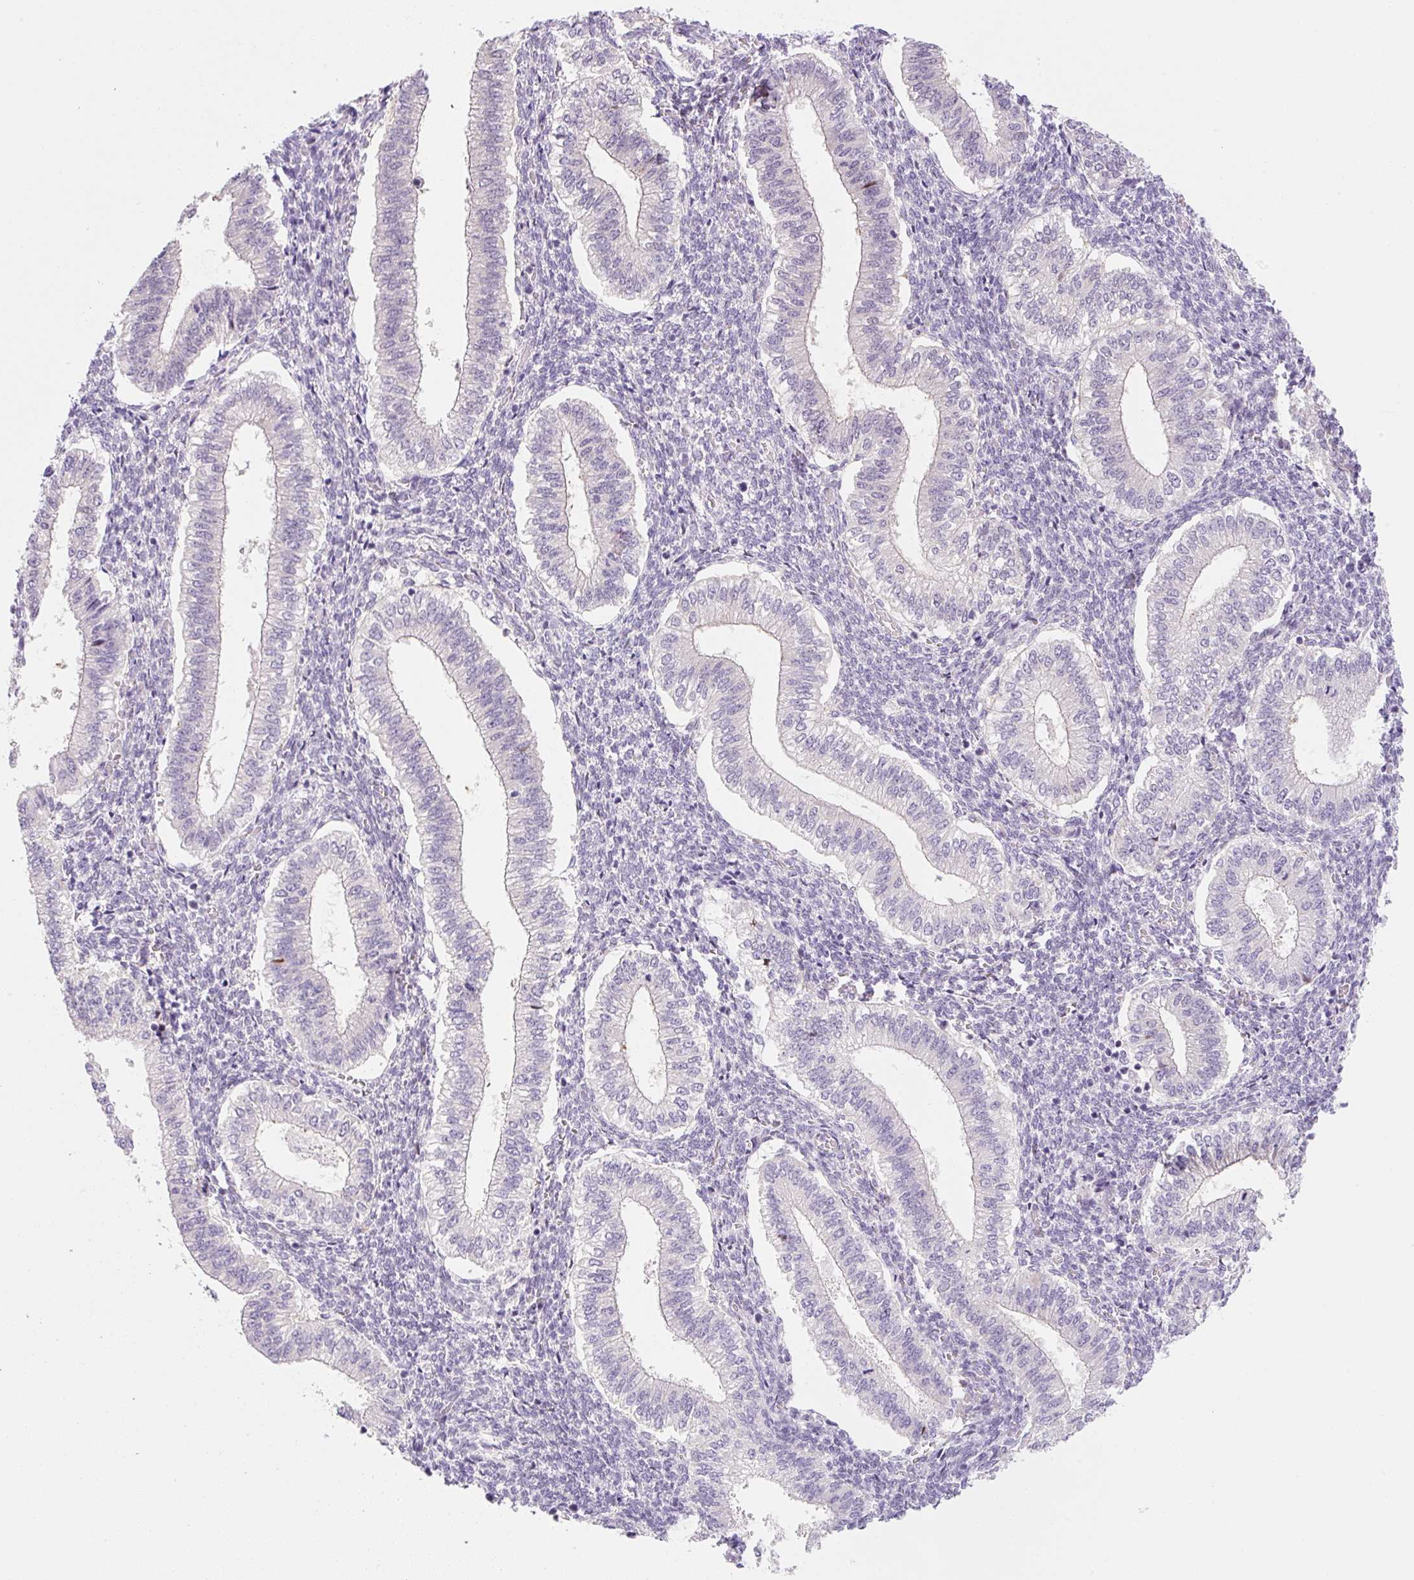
{"staining": {"intensity": "negative", "quantity": "none", "location": "none"}, "tissue": "endometrium", "cell_type": "Cells in endometrial stroma", "image_type": "normal", "snomed": [{"axis": "morphology", "description": "Normal tissue, NOS"}, {"axis": "topography", "description": "Endometrium"}], "caption": "Immunohistochemical staining of unremarkable human endometrium shows no significant expression in cells in endometrial stroma. Brightfield microscopy of immunohistochemistry (IHC) stained with DAB (3,3'-diaminobenzidine) (brown) and hematoxylin (blue), captured at high magnification.", "gene": "SYNE3", "patient": {"sex": "female", "age": 25}}